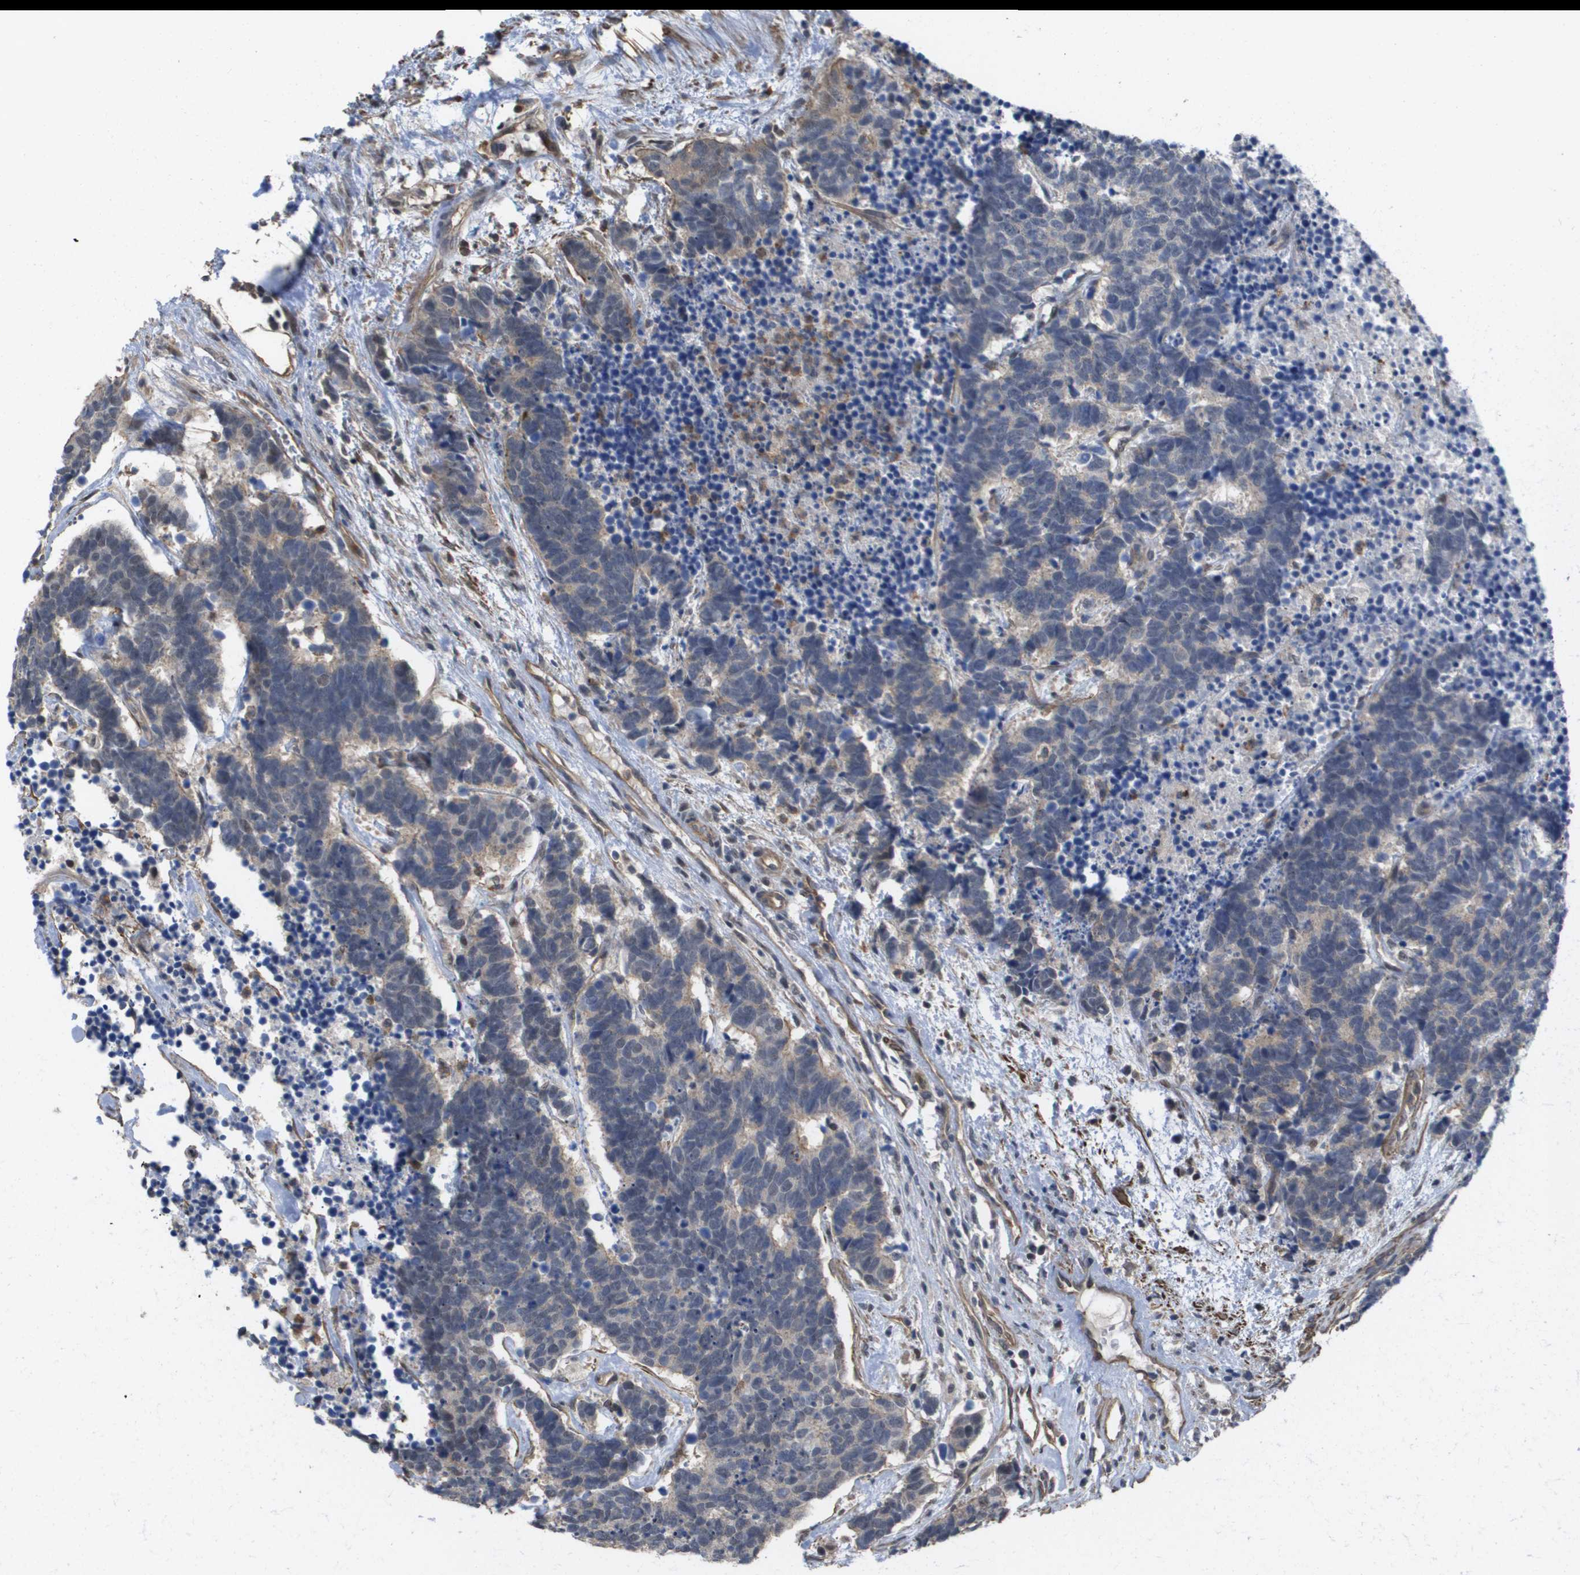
{"staining": {"intensity": "weak", "quantity": "<25%", "location": "cytoplasmic/membranous"}, "tissue": "carcinoid", "cell_type": "Tumor cells", "image_type": "cancer", "snomed": [{"axis": "morphology", "description": "Carcinoma, NOS"}, {"axis": "morphology", "description": "Carcinoid, malignant, NOS"}, {"axis": "topography", "description": "Urinary bladder"}], "caption": "Immunohistochemistry (IHC) of carcinoid reveals no expression in tumor cells.", "gene": "RNF112", "patient": {"sex": "male", "age": 57}}